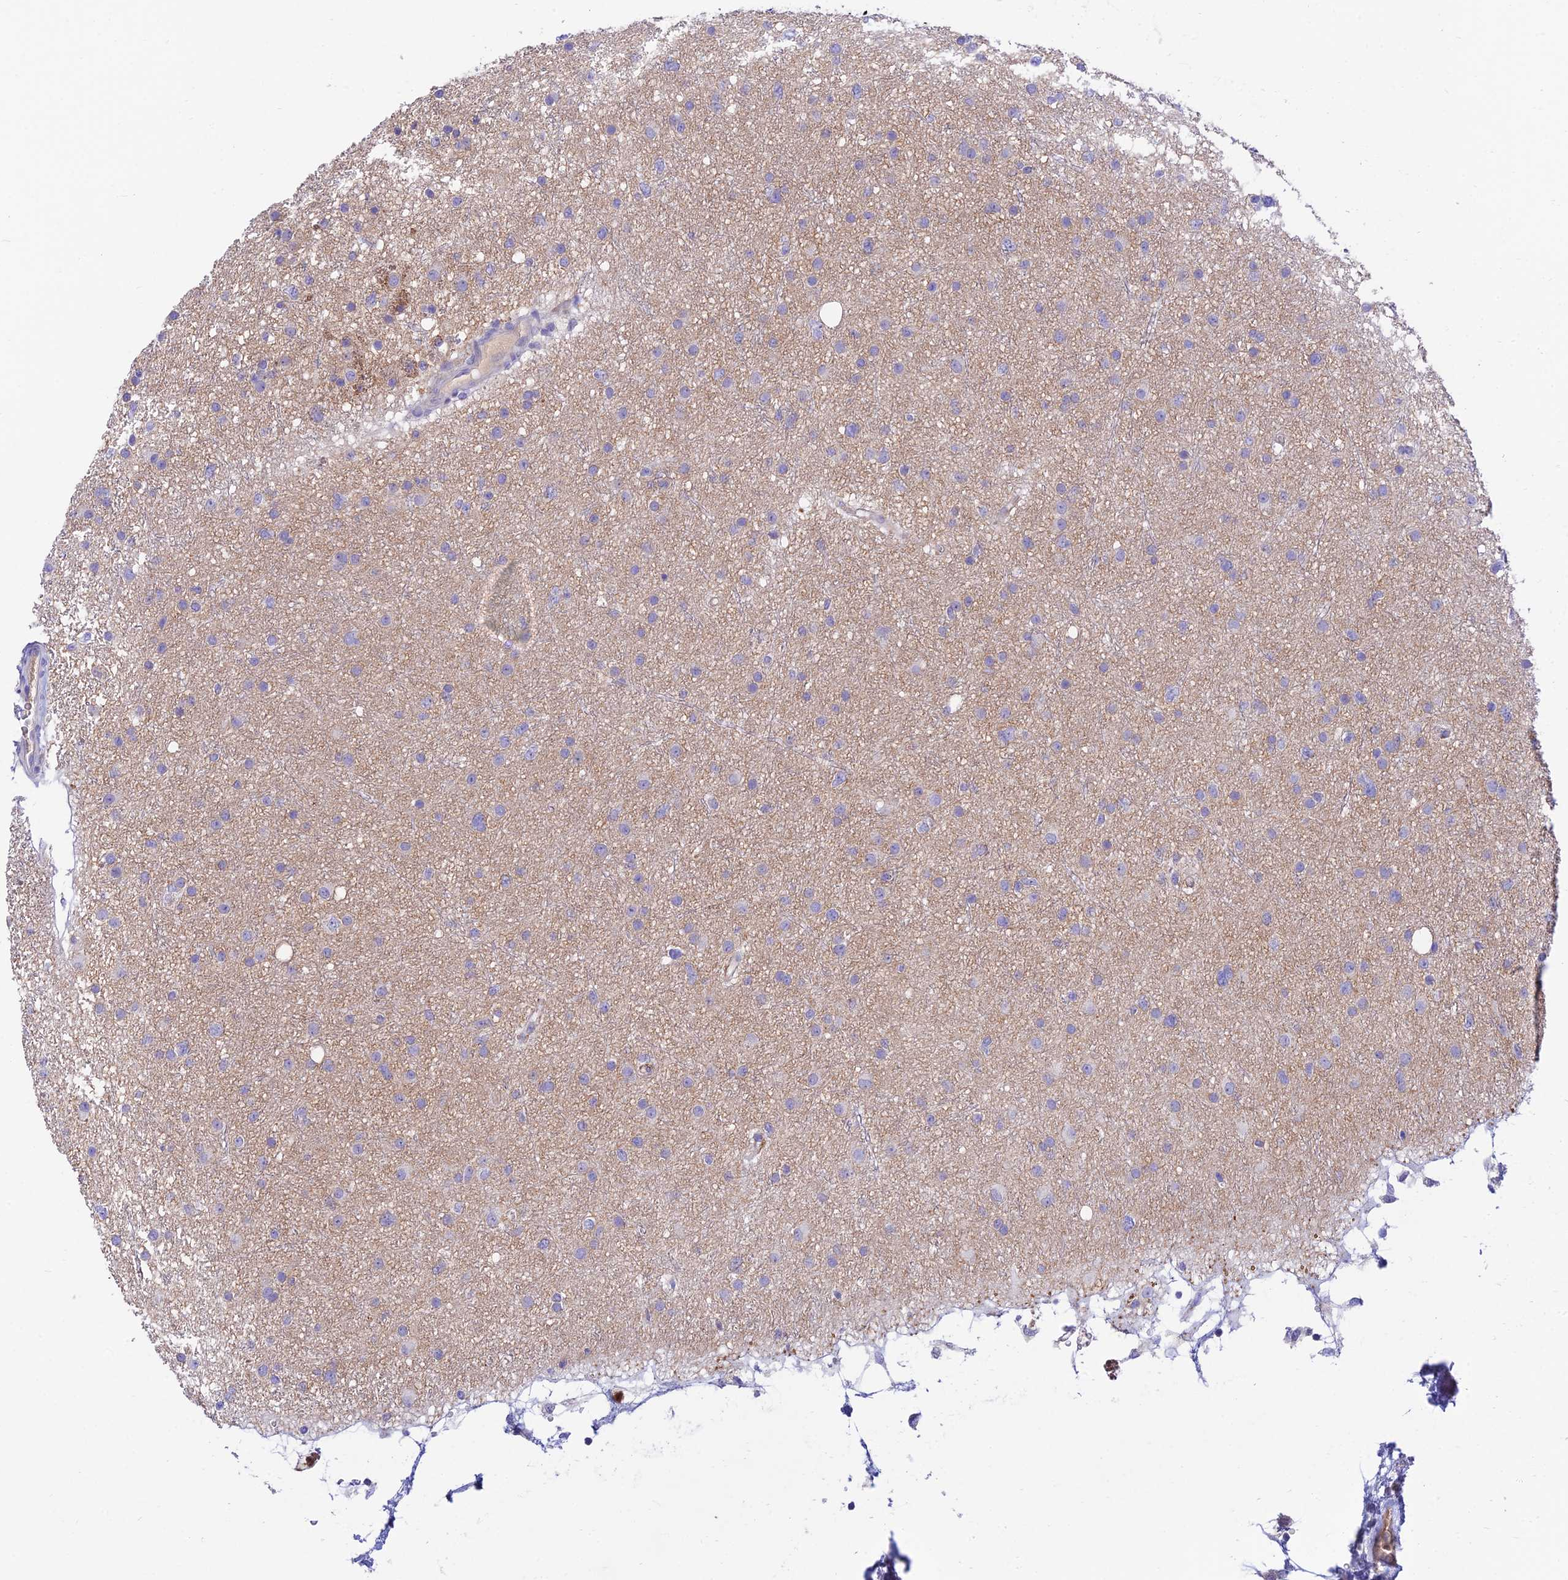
{"staining": {"intensity": "negative", "quantity": "none", "location": "none"}, "tissue": "glioma", "cell_type": "Tumor cells", "image_type": "cancer", "snomed": [{"axis": "morphology", "description": "Glioma, malignant, Low grade"}, {"axis": "topography", "description": "Cerebral cortex"}], "caption": "The photomicrograph demonstrates no staining of tumor cells in malignant glioma (low-grade).", "gene": "CCDC157", "patient": {"sex": "female", "age": 39}}